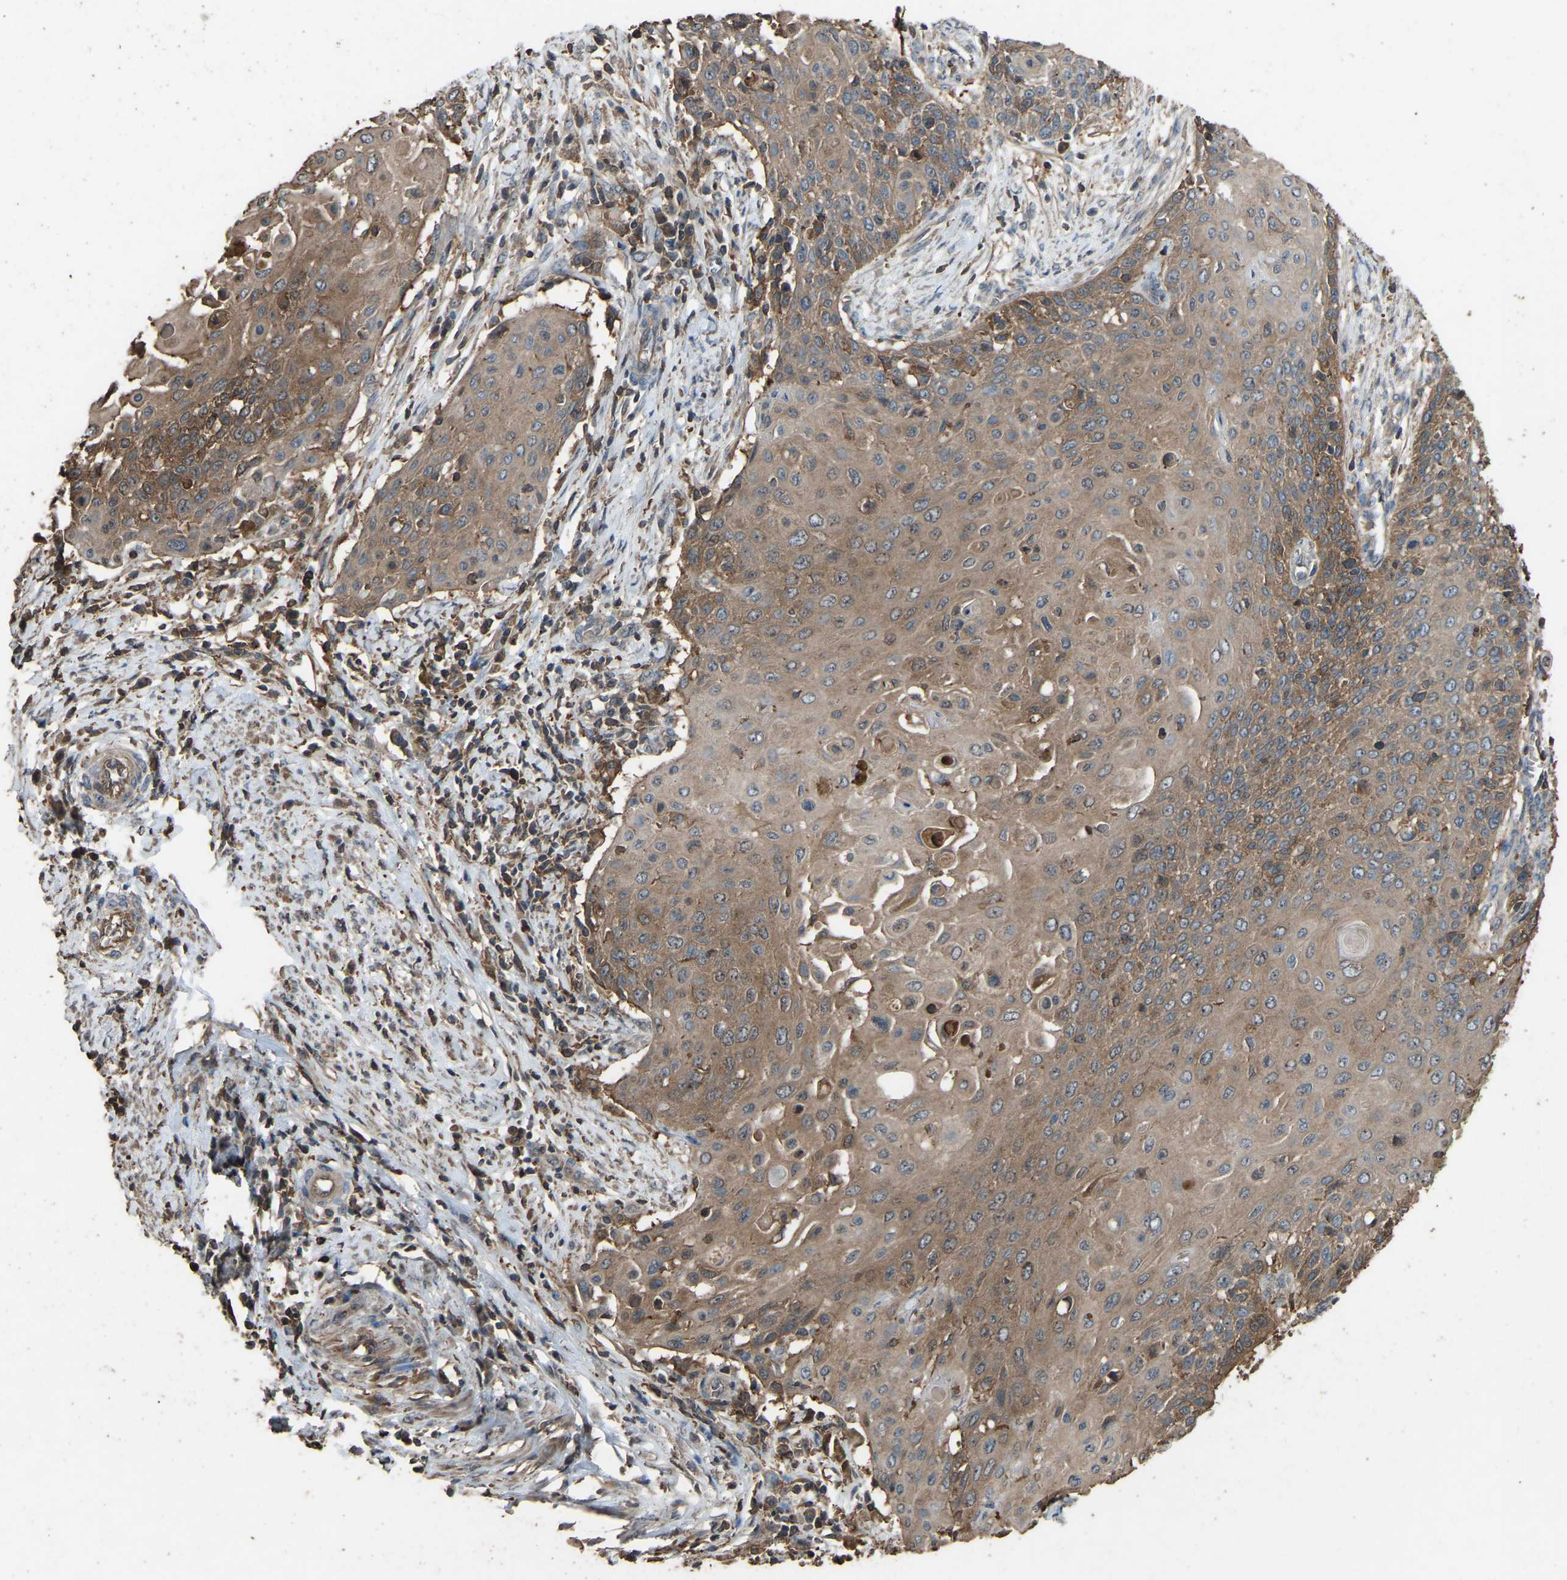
{"staining": {"intensity": "moderate", "quantity": ">75%", "location": "cytoplasmic/membranous"}, "tissue": "cervical cancer", "cell_type": "Tumor cells", "image_type": "cancer", "snomed": [{"axis": "morphology", "description": "Squamous cell carcinoma, NOS"}, {"axis": "topography", "description": "Cervix"}], "caption": "Protein analysis of cervical cancer (squamous cell carcinoma) tissue shows moderate cytoplasmic/membranous expression in about >75% of tumor cells.", "gene": "FHIT", "patient": {"sex": "female", "age": 39}}